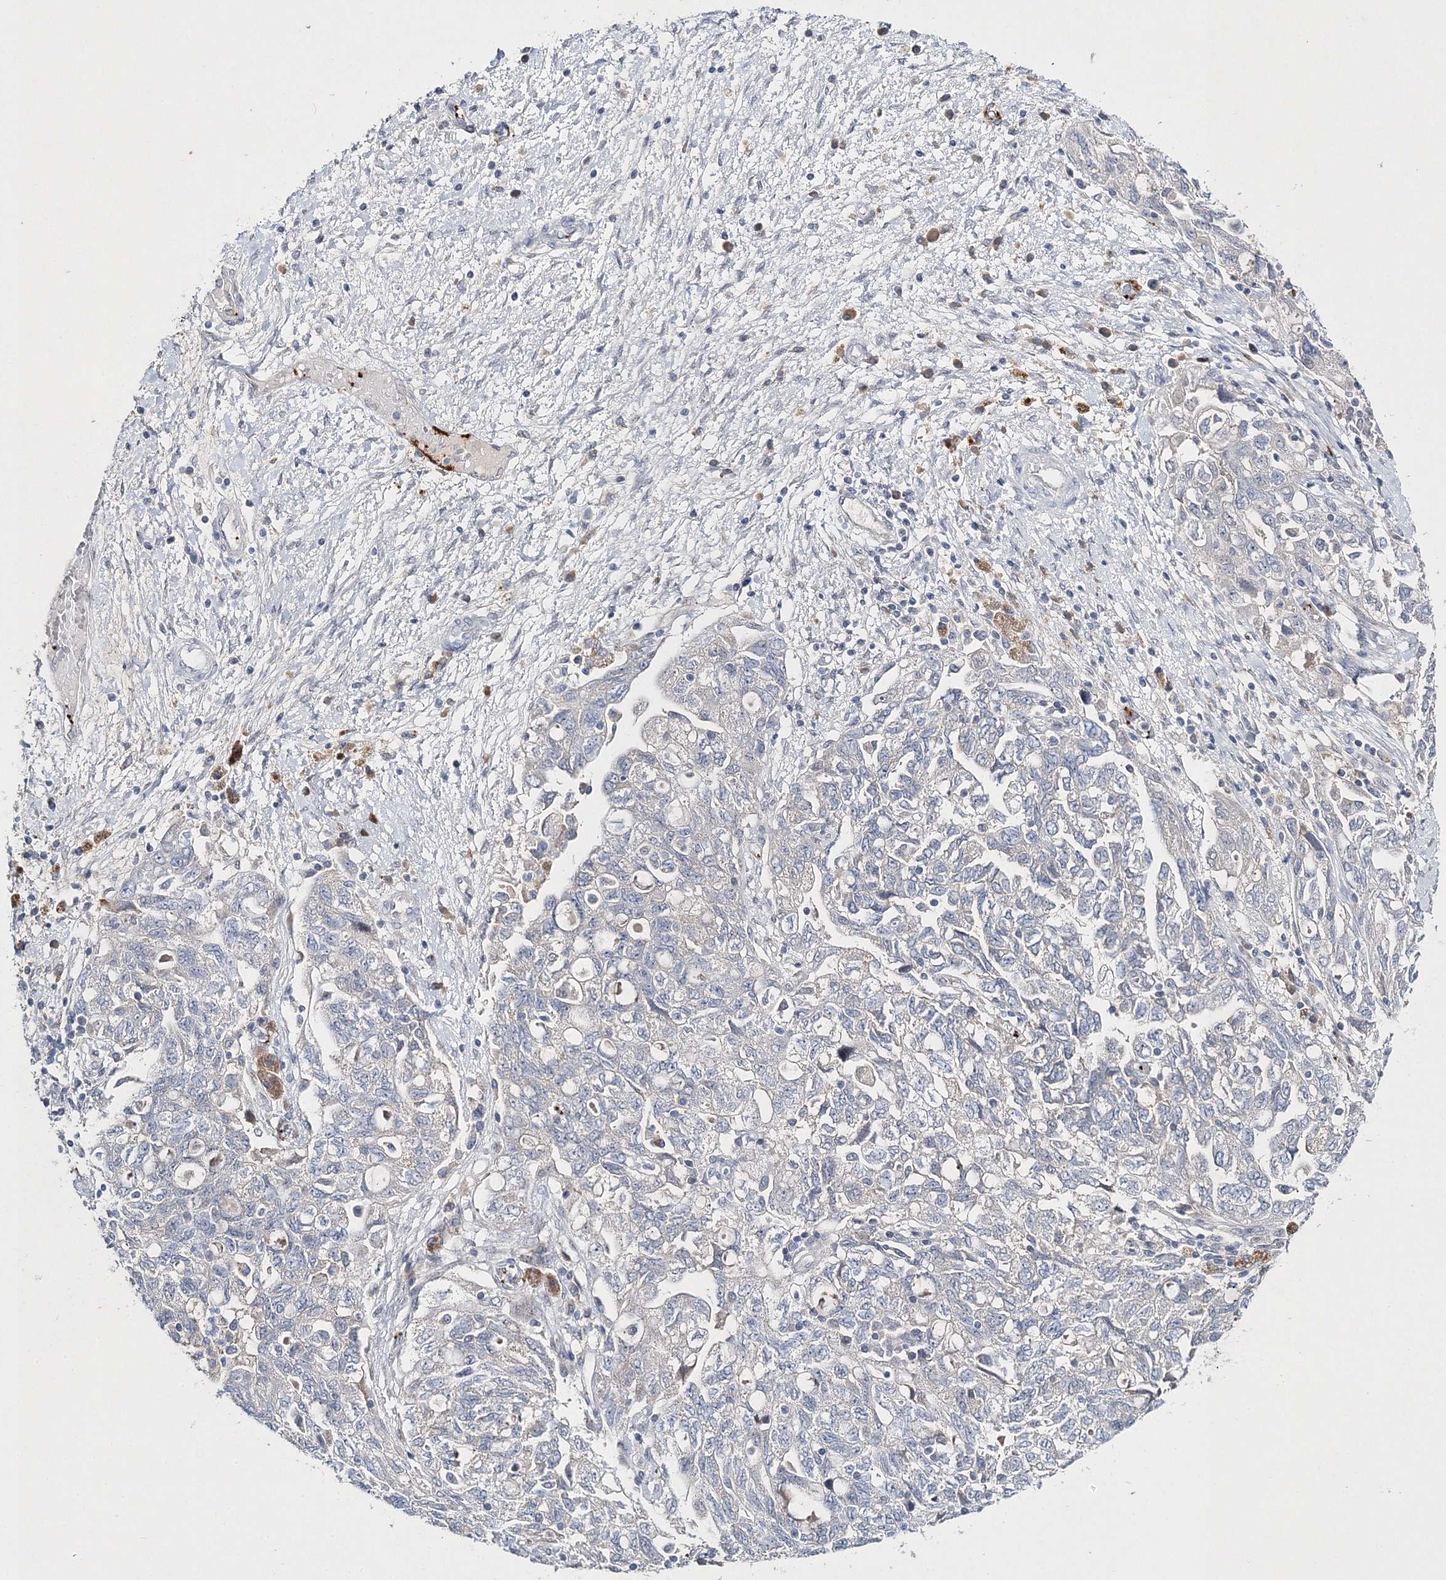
{"staining": {"intensity": "negative", "quantity": "none", "location": "none"}, "tissue": "ovarian cancer", "cell_type": "Tumor cells", "image_type": "cancer", "snomed": [{"axis": "morphology", "description": "Carcinoma, NOS"}, {"axis": "morphology", "description": "Cystadenocarcinoma, serous, NOS"}, {"axis": "topography", "description": "Ovary"}], "caption": "This micrograph is of ovarian serous cystadenocarcinoma stained with immunohistochemistry to label a protein in brown with the nuclei are counter-stained blue. There is no positivity in tumor cells.", "gene": "MYOZ2", "patient": {"sex": "female", "age": 69}}